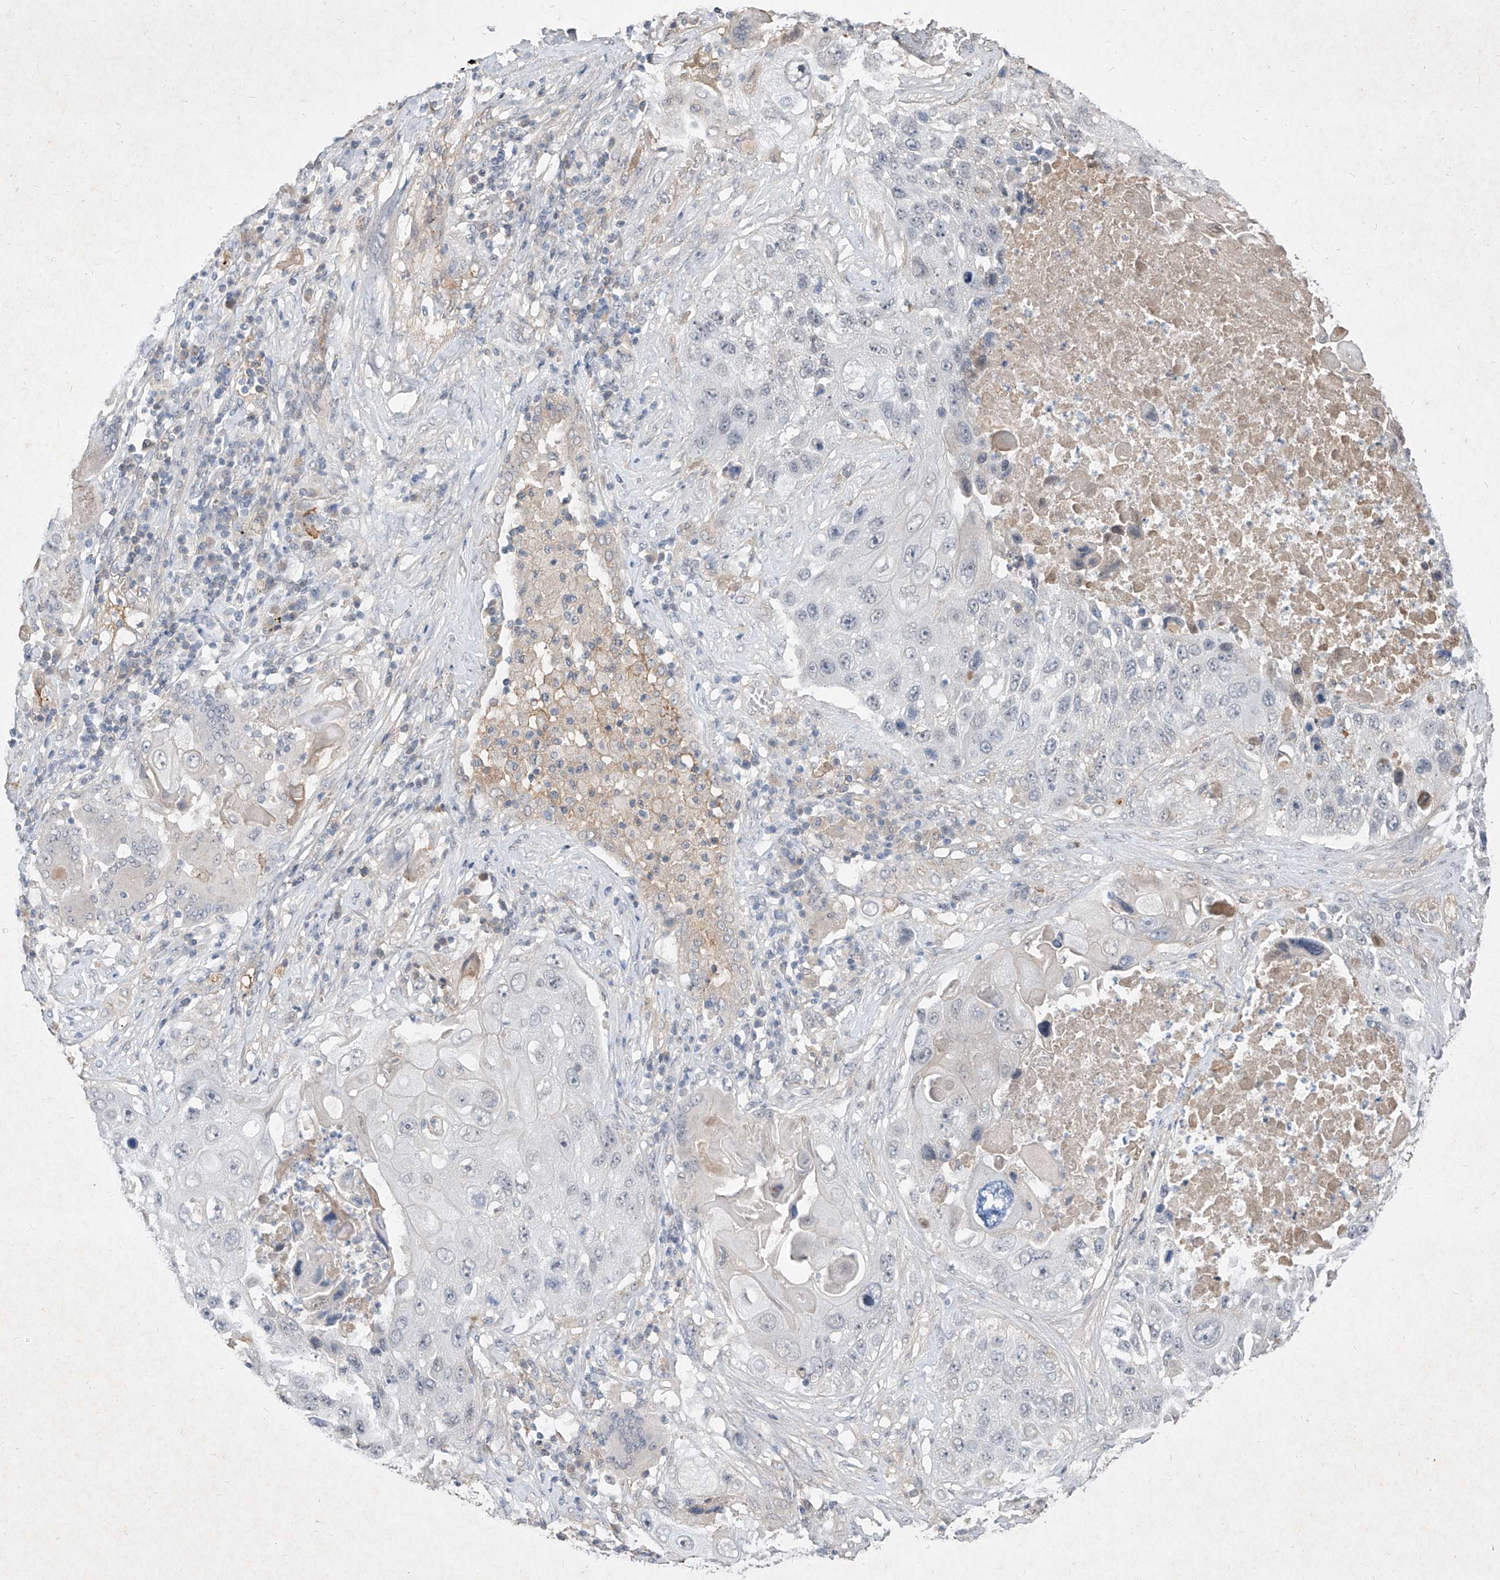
{"staining": {"intensity": "negative", "quantity": "none", "location": "none"}, "tissue": "lung cancer", "cell_type": "Tumor cells", "image_type": "cancer", "snomed": [{"axis": "morphology", "description": "Squamous cell carcinoma, NOS"}, {"axis": "topography", "description": "Lung"}], "caption": "Immunohistochemical staining of lung squamous cell carcinoma displays no significant staining in tumor cells.", "gene": "C4A", "patient": {"sex": "male", "age": 61}}